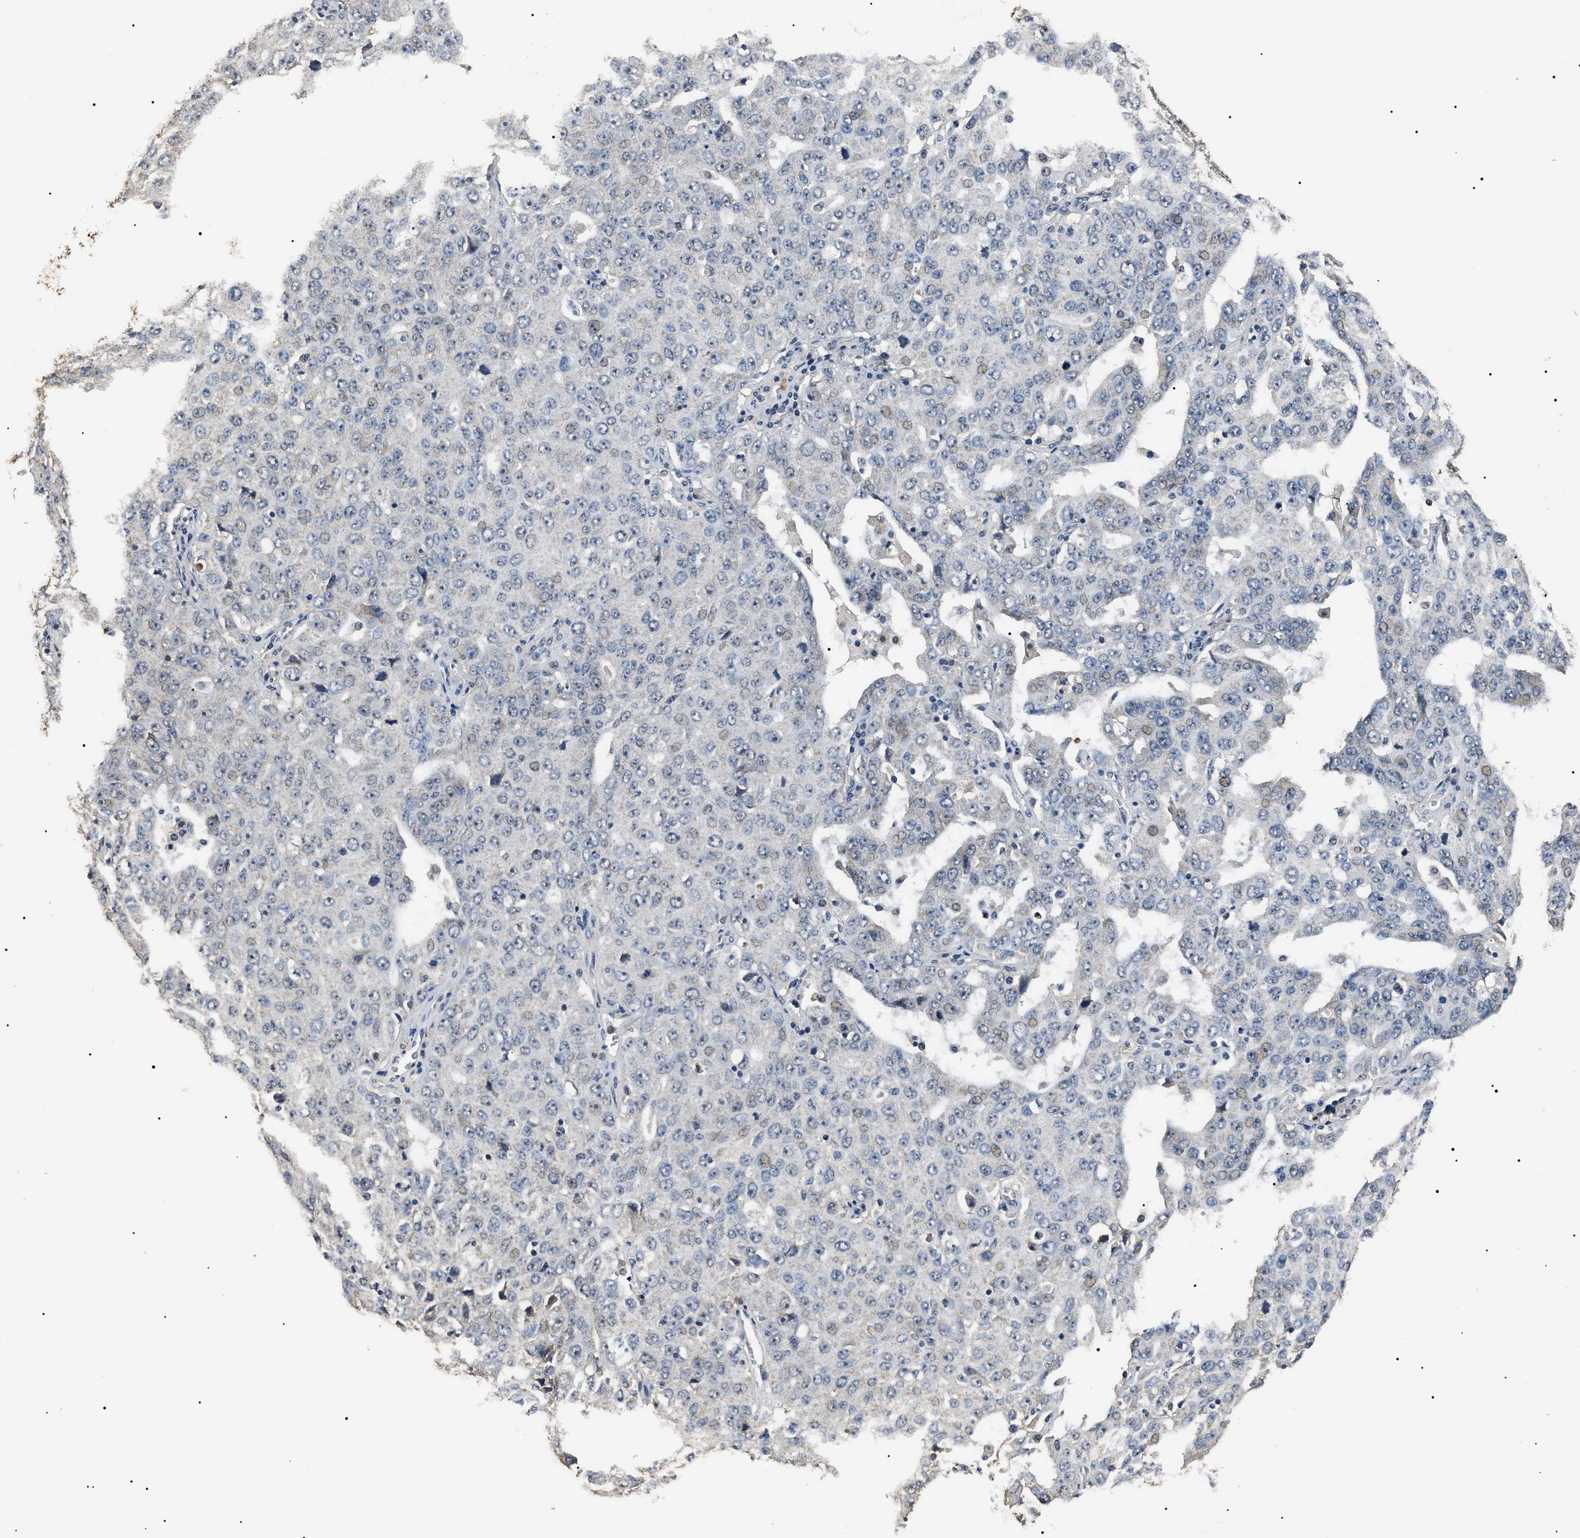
{"staining": {"intensity": "weak", "quantity": "<25%", "location": "nuclear"}, "tissue": "ovarian cancer", "cell_type": "Tumor cells", "image_type": "cancer", "snomed": [{"axis": "morphology", "description": "Carcinoma, endometroid"}, {"axis": "topography", "description": "Ovary"}], "caption": "Histopathology image shows no protein positivity in tumor cells of ovarian cancer (endometroid carcinoma) tissue.", "gene": "PSMD8", "patient": {"sex": "female", "age": 62}}